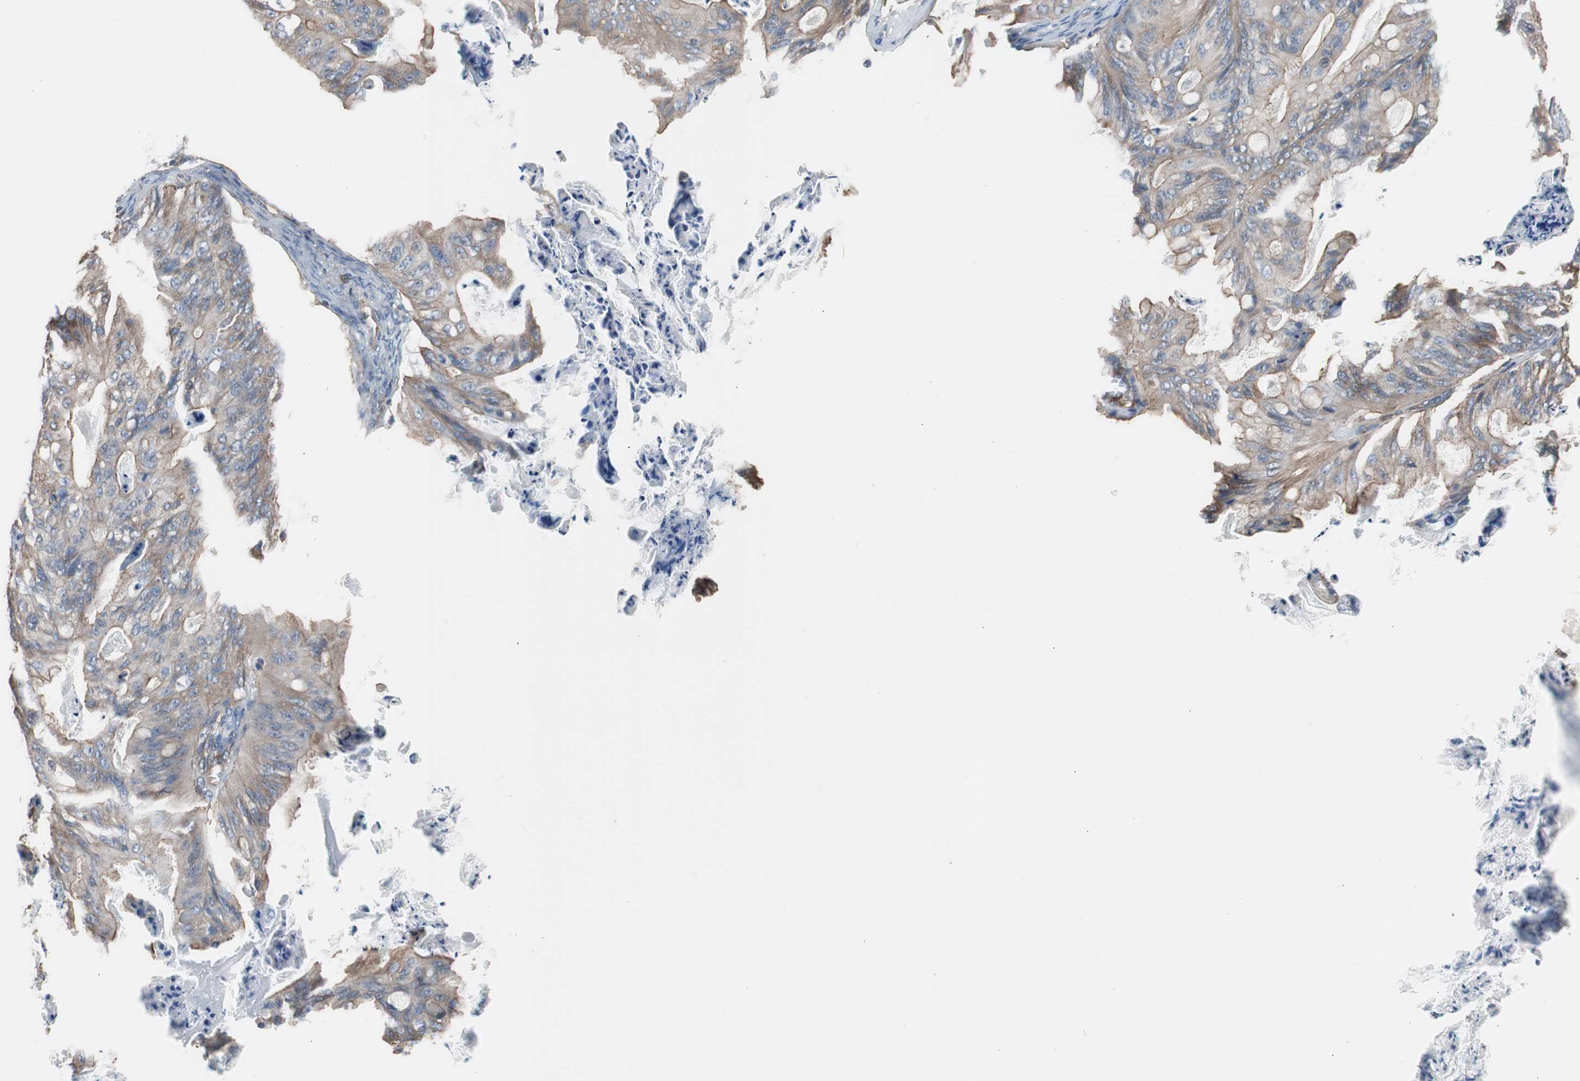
{"staining": {"intensity": "weak", "quantity": ">75%", "location": "cytoplasmic/membranous"}, "tissue": "ovarian cancer", "cell_type": "Tumor cells", "image_type": "cancer", "snomed": [{"axis": "morphology", "description": "Cystadenocarcinoma, mucinous, NOS"}, {"axis": "topography", "description": "Ovary"}], "caption": "Protein analysis of mucinous cystadenocarcinoma (ovarian) tissue shows weak cytoplasmic/membranous staining in about >75% of tumor cells. (DAB IHC with brightfield microscopy, high magnification).", "gene": "KIF3B", "patient": {"sex": "female", "age": 36}}